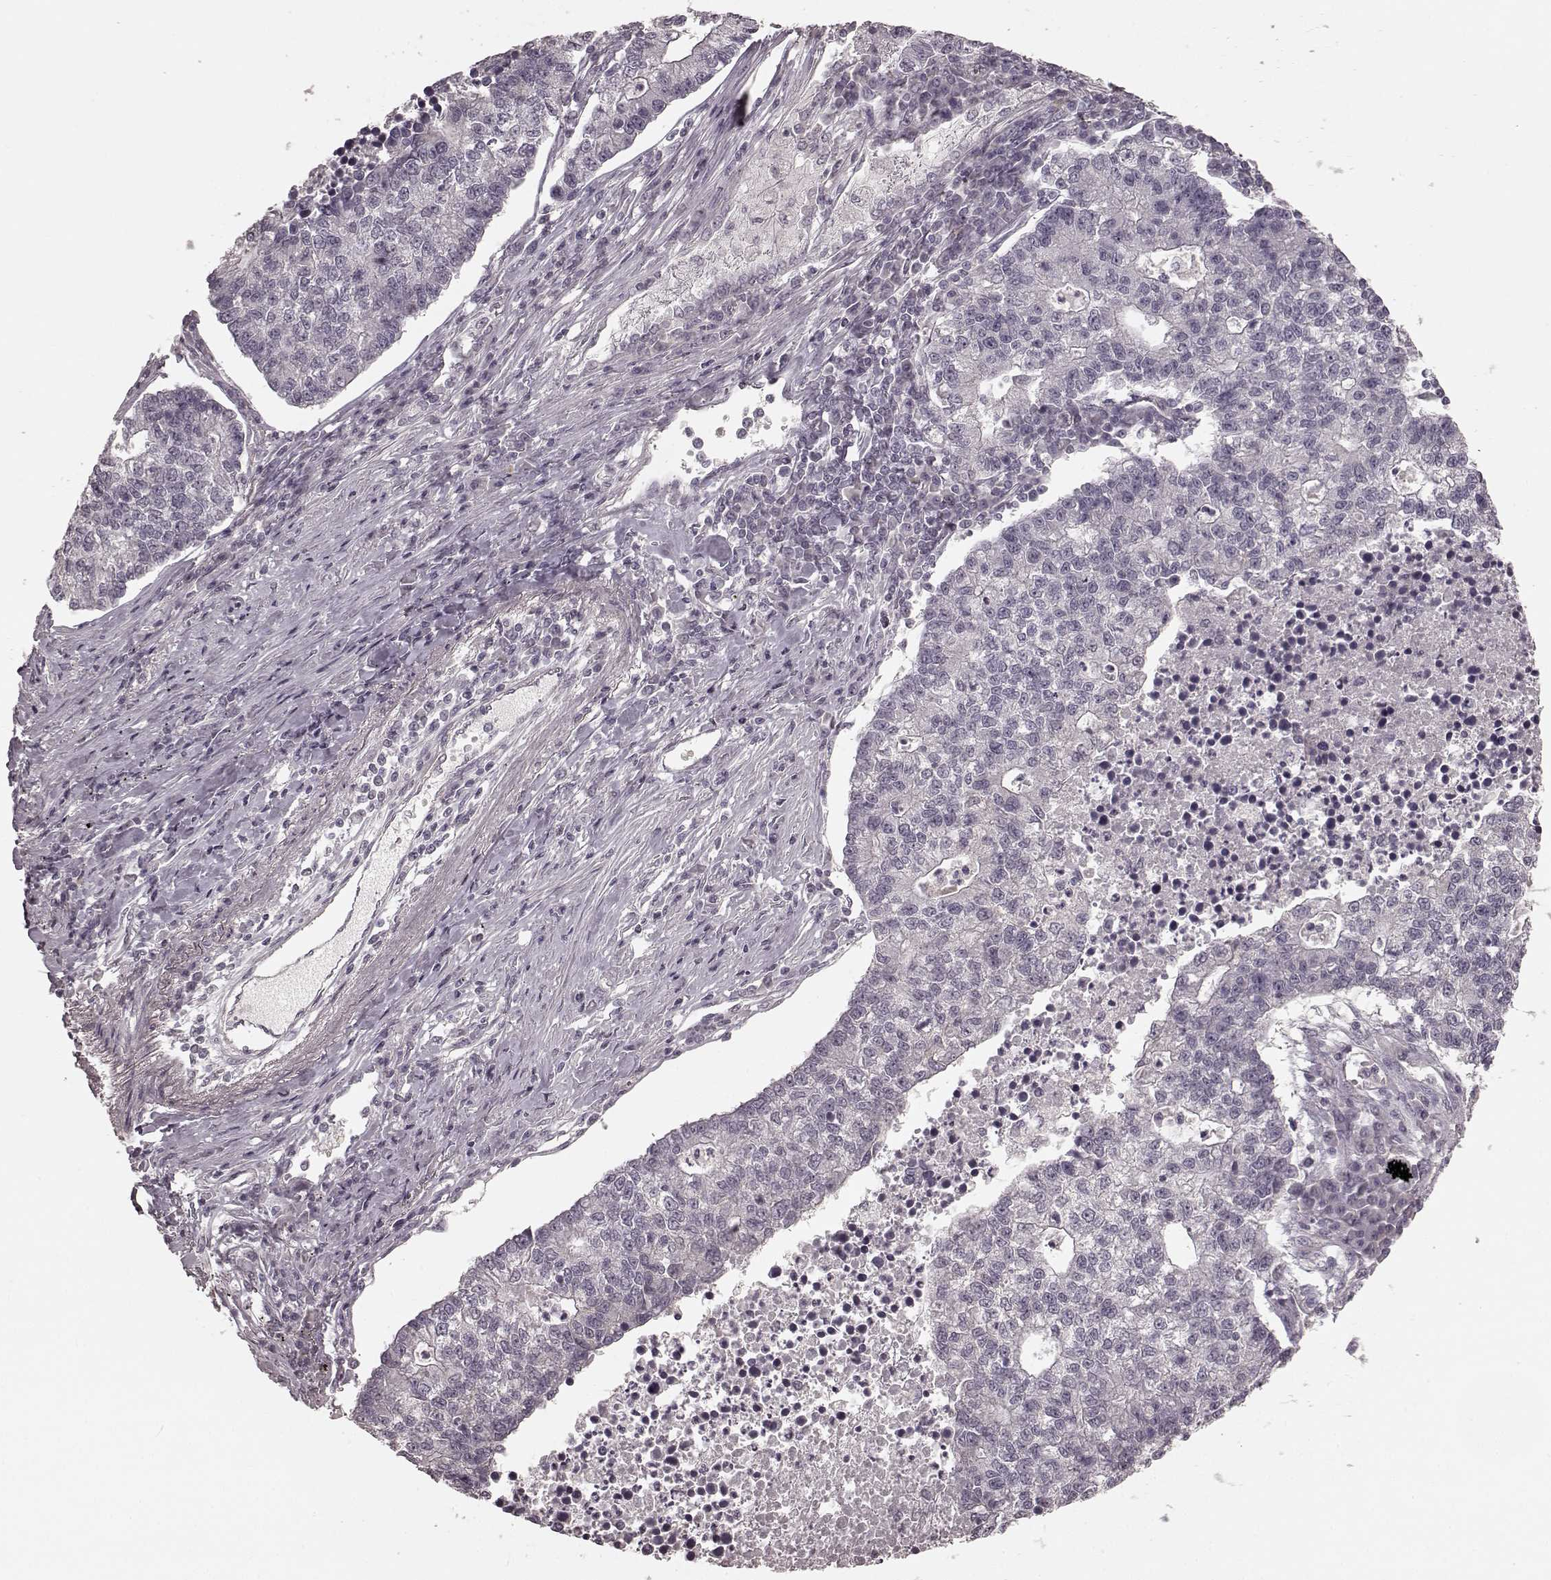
{"staining": {"intensity": "negative", "quantity": "none", "location": "none"}, "tissue": "lung cancer", "cell_type": "Tumor cells", "image_type": "cancer", "snomed": [{"axis": "morphology", "description": "Adenocarcinoma, NOS"}, {"axis": "topography", "description": "Lung"}], "caption": "The micrograph shows no staining of tumor cells in lung cancer (adenocarcinoma).", "gene": "PRKCE", "patient": {"sex": "male", "age": 57}}